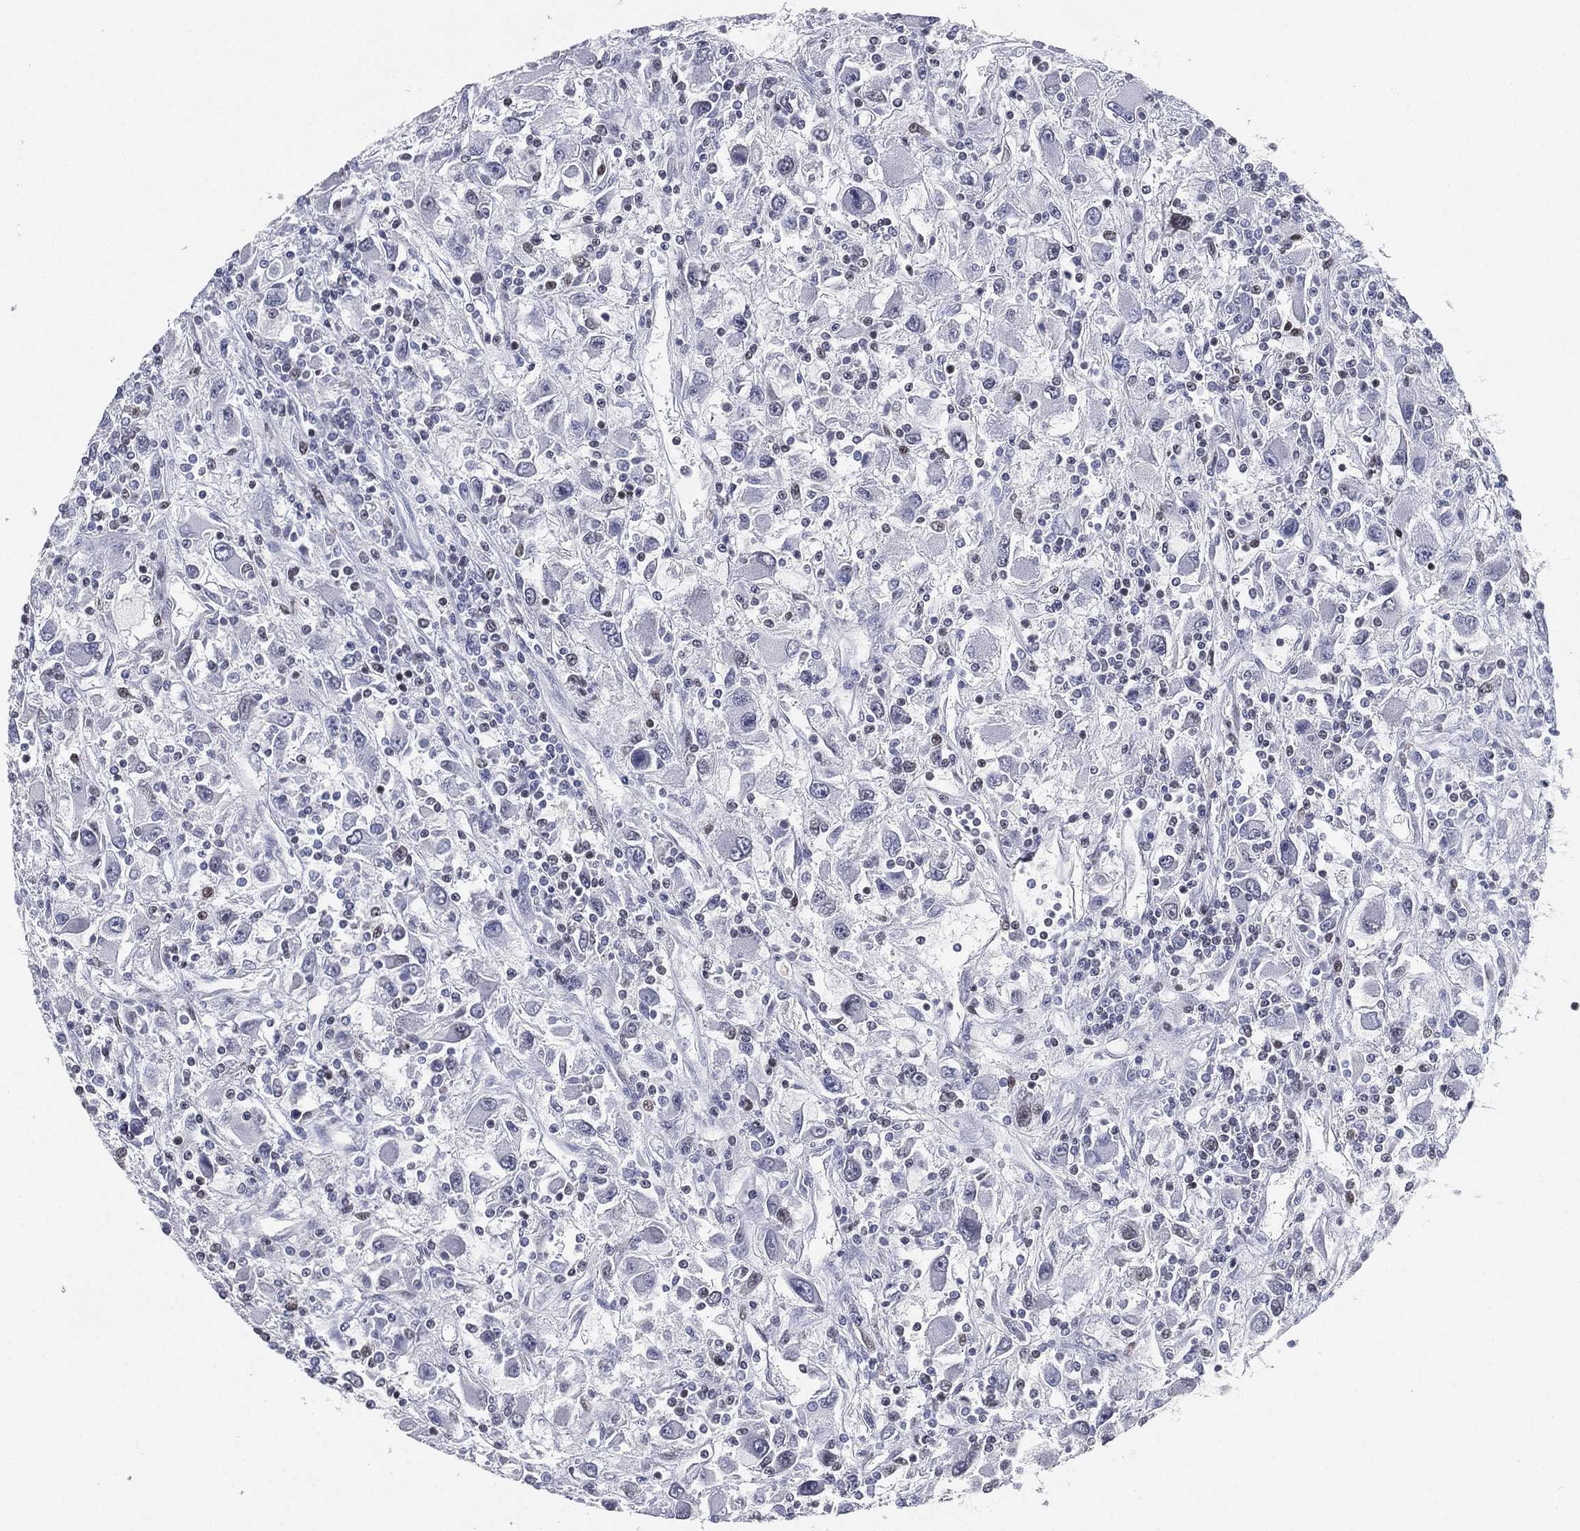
{"staining": {"intensity": "negative", "quantity": "none", "location": "none"}, "tissue": "renal cancer", "cell_type": "Tumor cells", "image_type": "cancer", "snomed": [{"axis": "morphology", "description": "Adenocarcinoma, NOS"}, {"axis": "topography", "description": "Kidney"}], "caption": "Protein analysis of adenocarcinoma (renal) demonstrates no significant staining in tumor cells.", "gene": "FUBP3", "patient": {"sex": "female", "age": 67}}